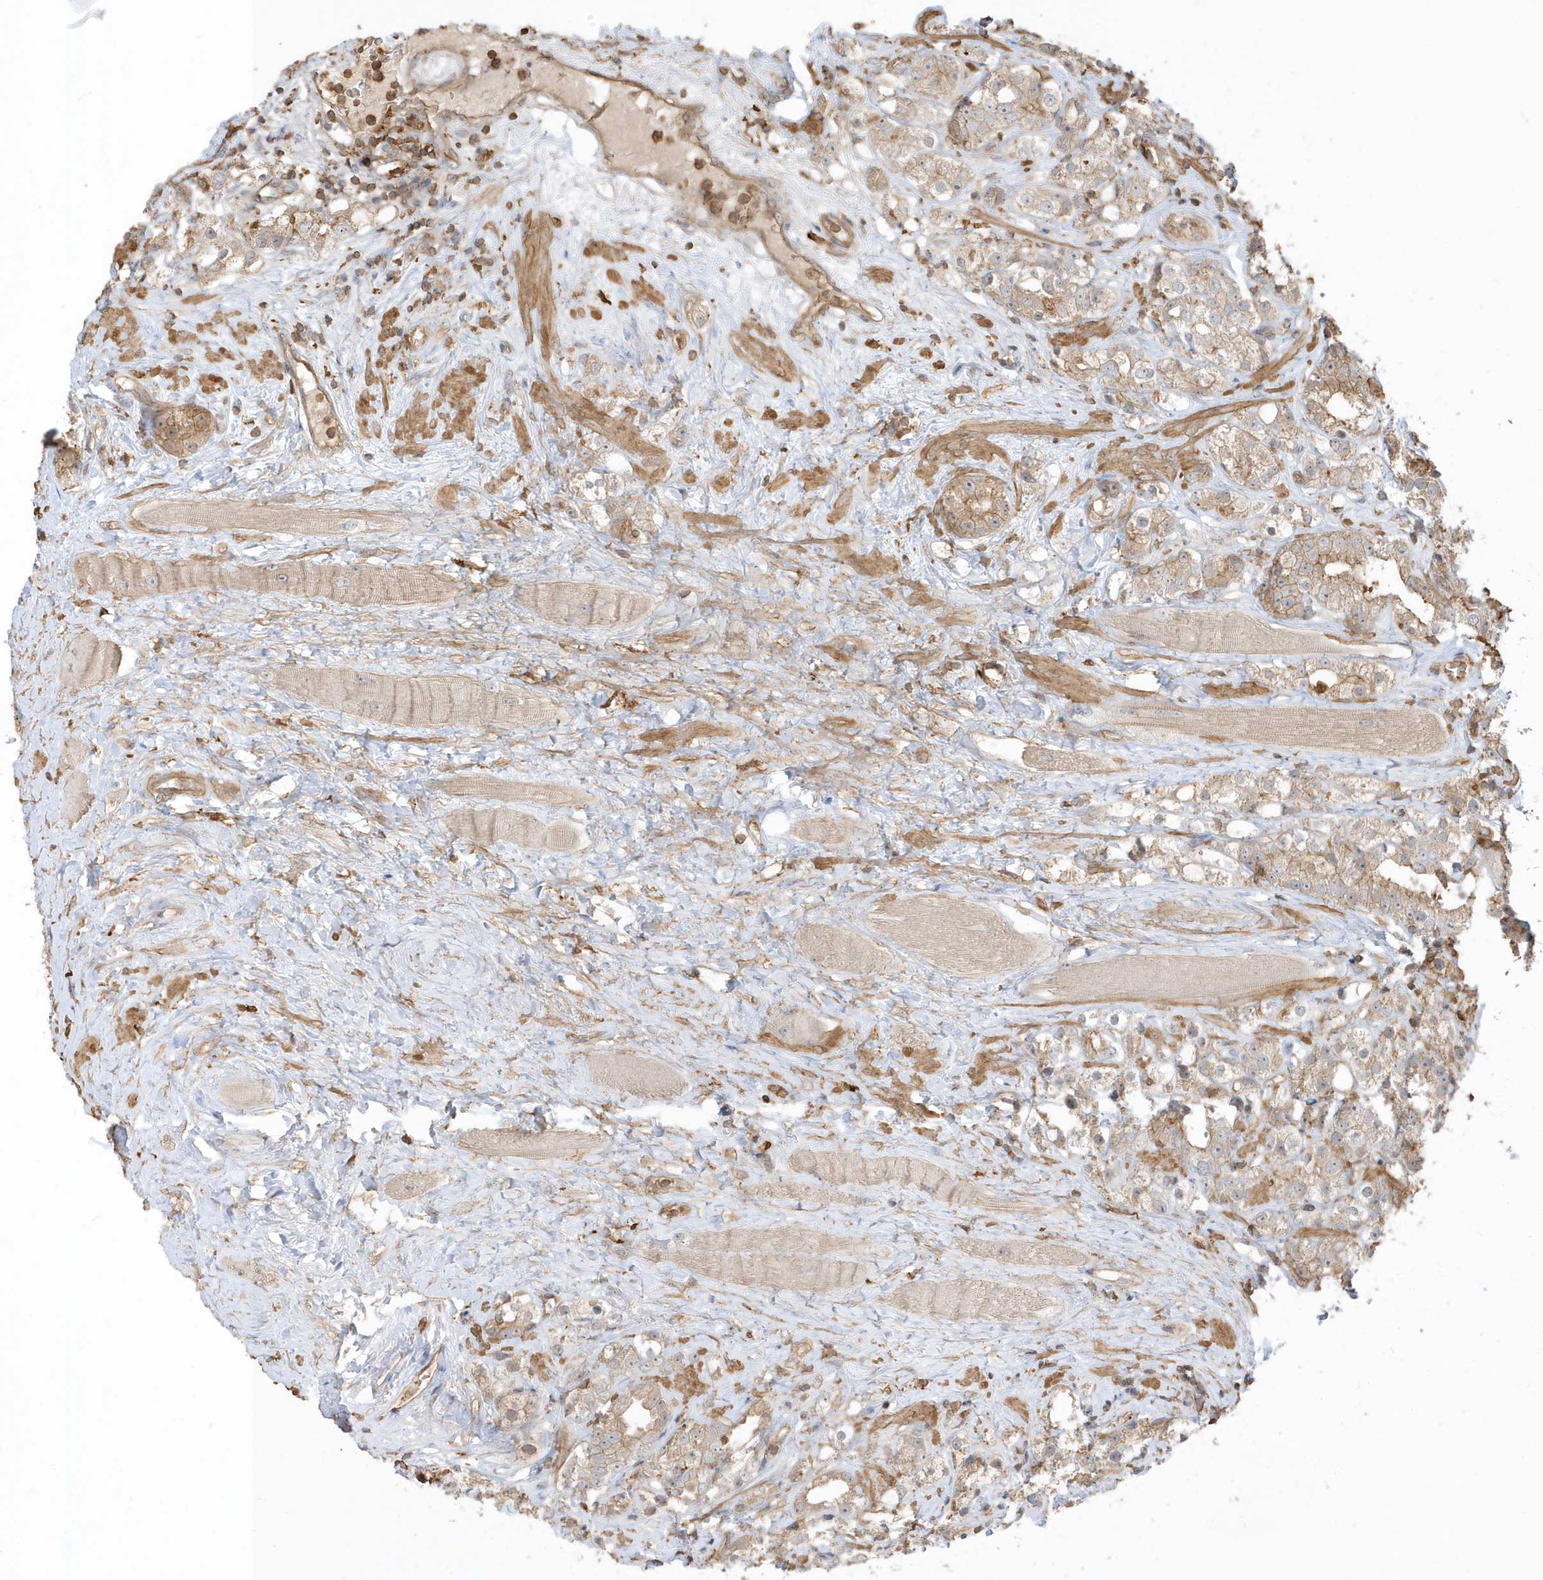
{"staining": {"intensity": "weak", "quantity": ">75%", "location": "cytoplasmic/membranous"}, "tissue": "prostate cancer", "cell_type": "Tumor cells", "image_type": "cancer", "snomed": [{"axis": "morphology", "description": "Adenocarcinoma, NOS"}, {"axis": "topography", "description": "Prostate"}], "caption": "Adenocarcinoma (prostate) was stained to show a protein in brown. There is low levels of weak cytoplasmic/membranous positivity in approximately >75% of tumor cells. Using DAB (3,3'-diaminobenzidine) (brown) and hematoxylin (blue) stains, captured at high magnification using brightfield microscopy.", "gene": "ZBTB8A", "patient": {"sex": "male", "age": 79}}